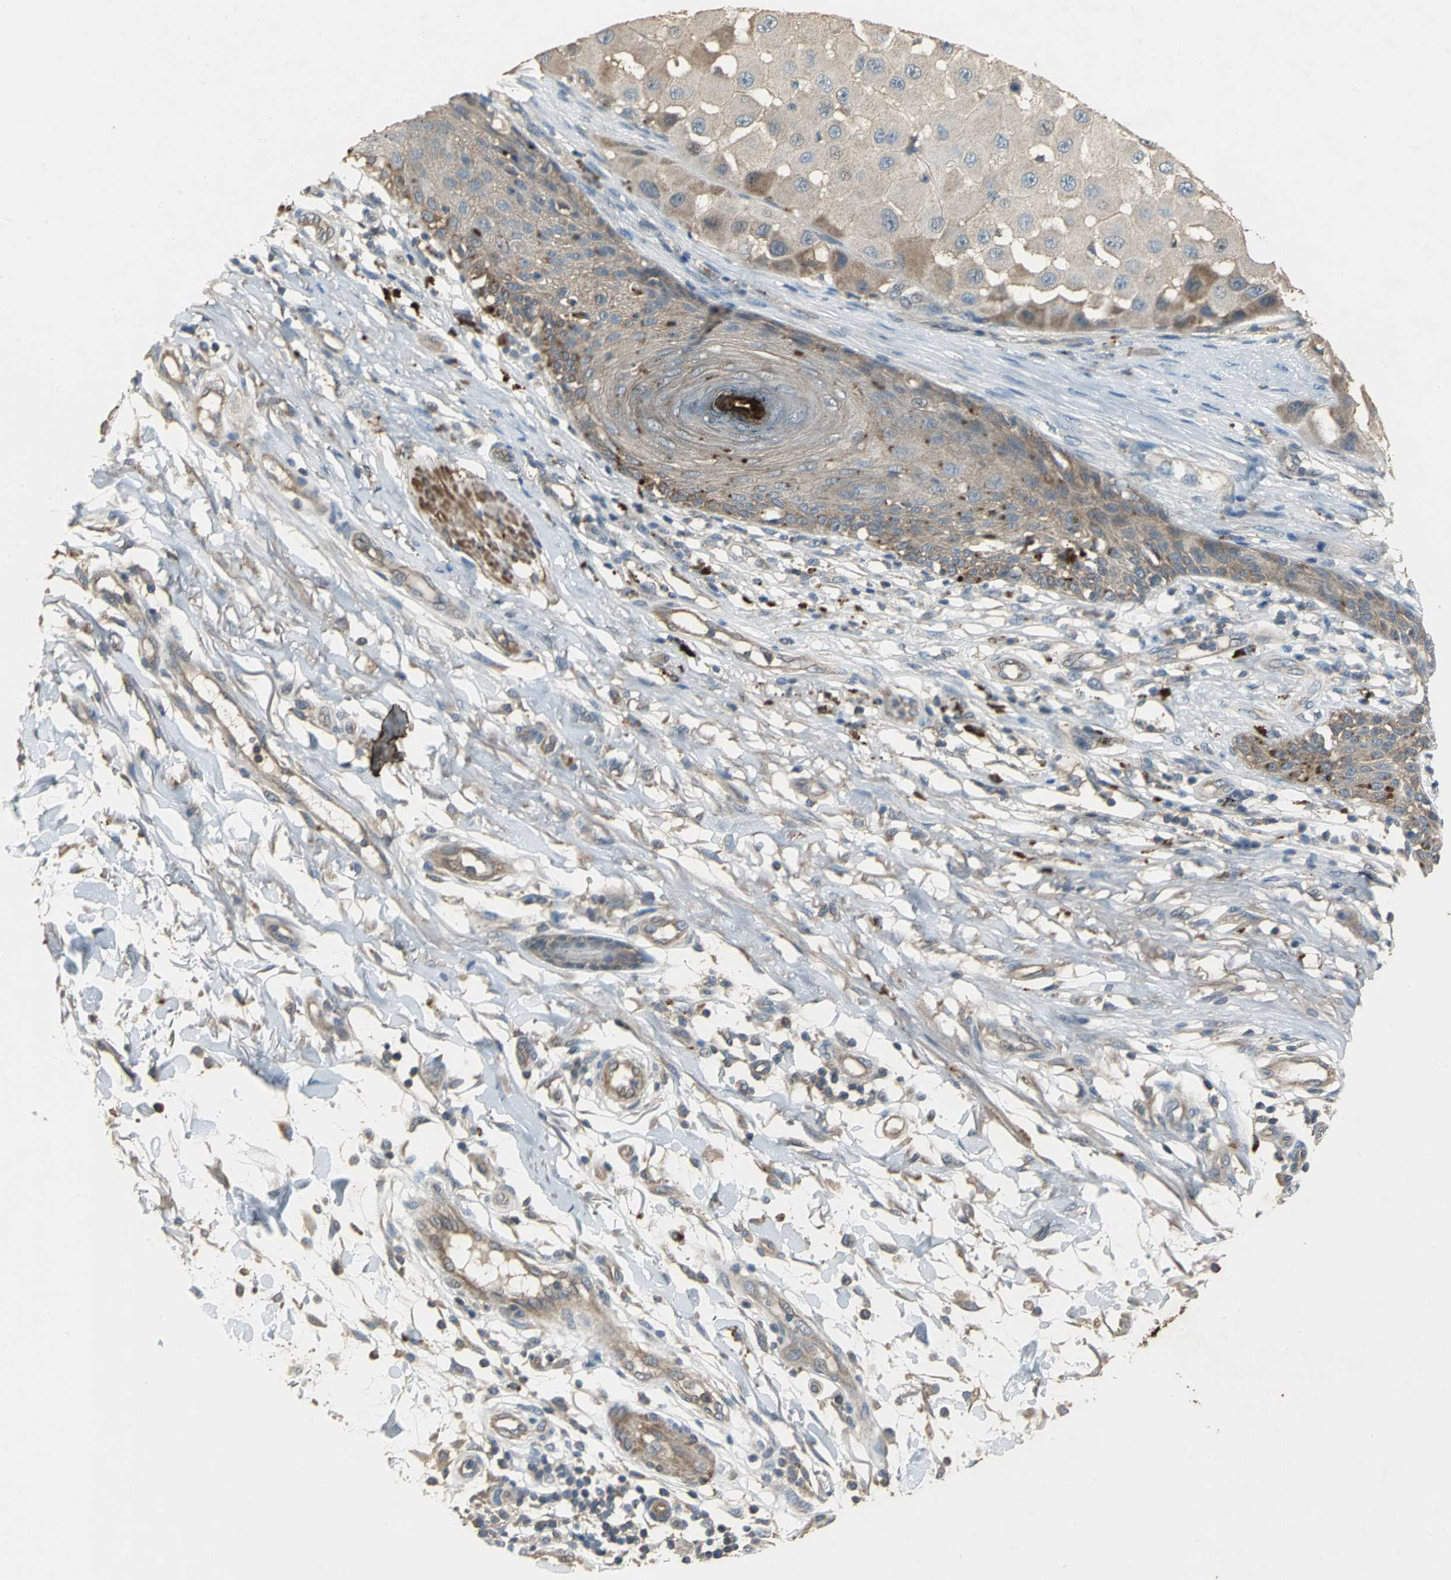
{"staining": {"intensity": "weak", "quantity": ">75%", "location": "cytoplasmic/membranous"}, "tissue": "melanoma", "cell_type": "Tumor cells", "image_type": "cancer", "snomed": [{"axis": "morphology", "description": "Malignant melanoma, NOS"}, {"axis": "topography", "description": "Skin"}], "caption": "Melanoma stained for a protein displays weak cytoplasmic/membranous positivity in tumor cells.", "gene": "MET", "patient": {"sex": "female", "age": 81}}